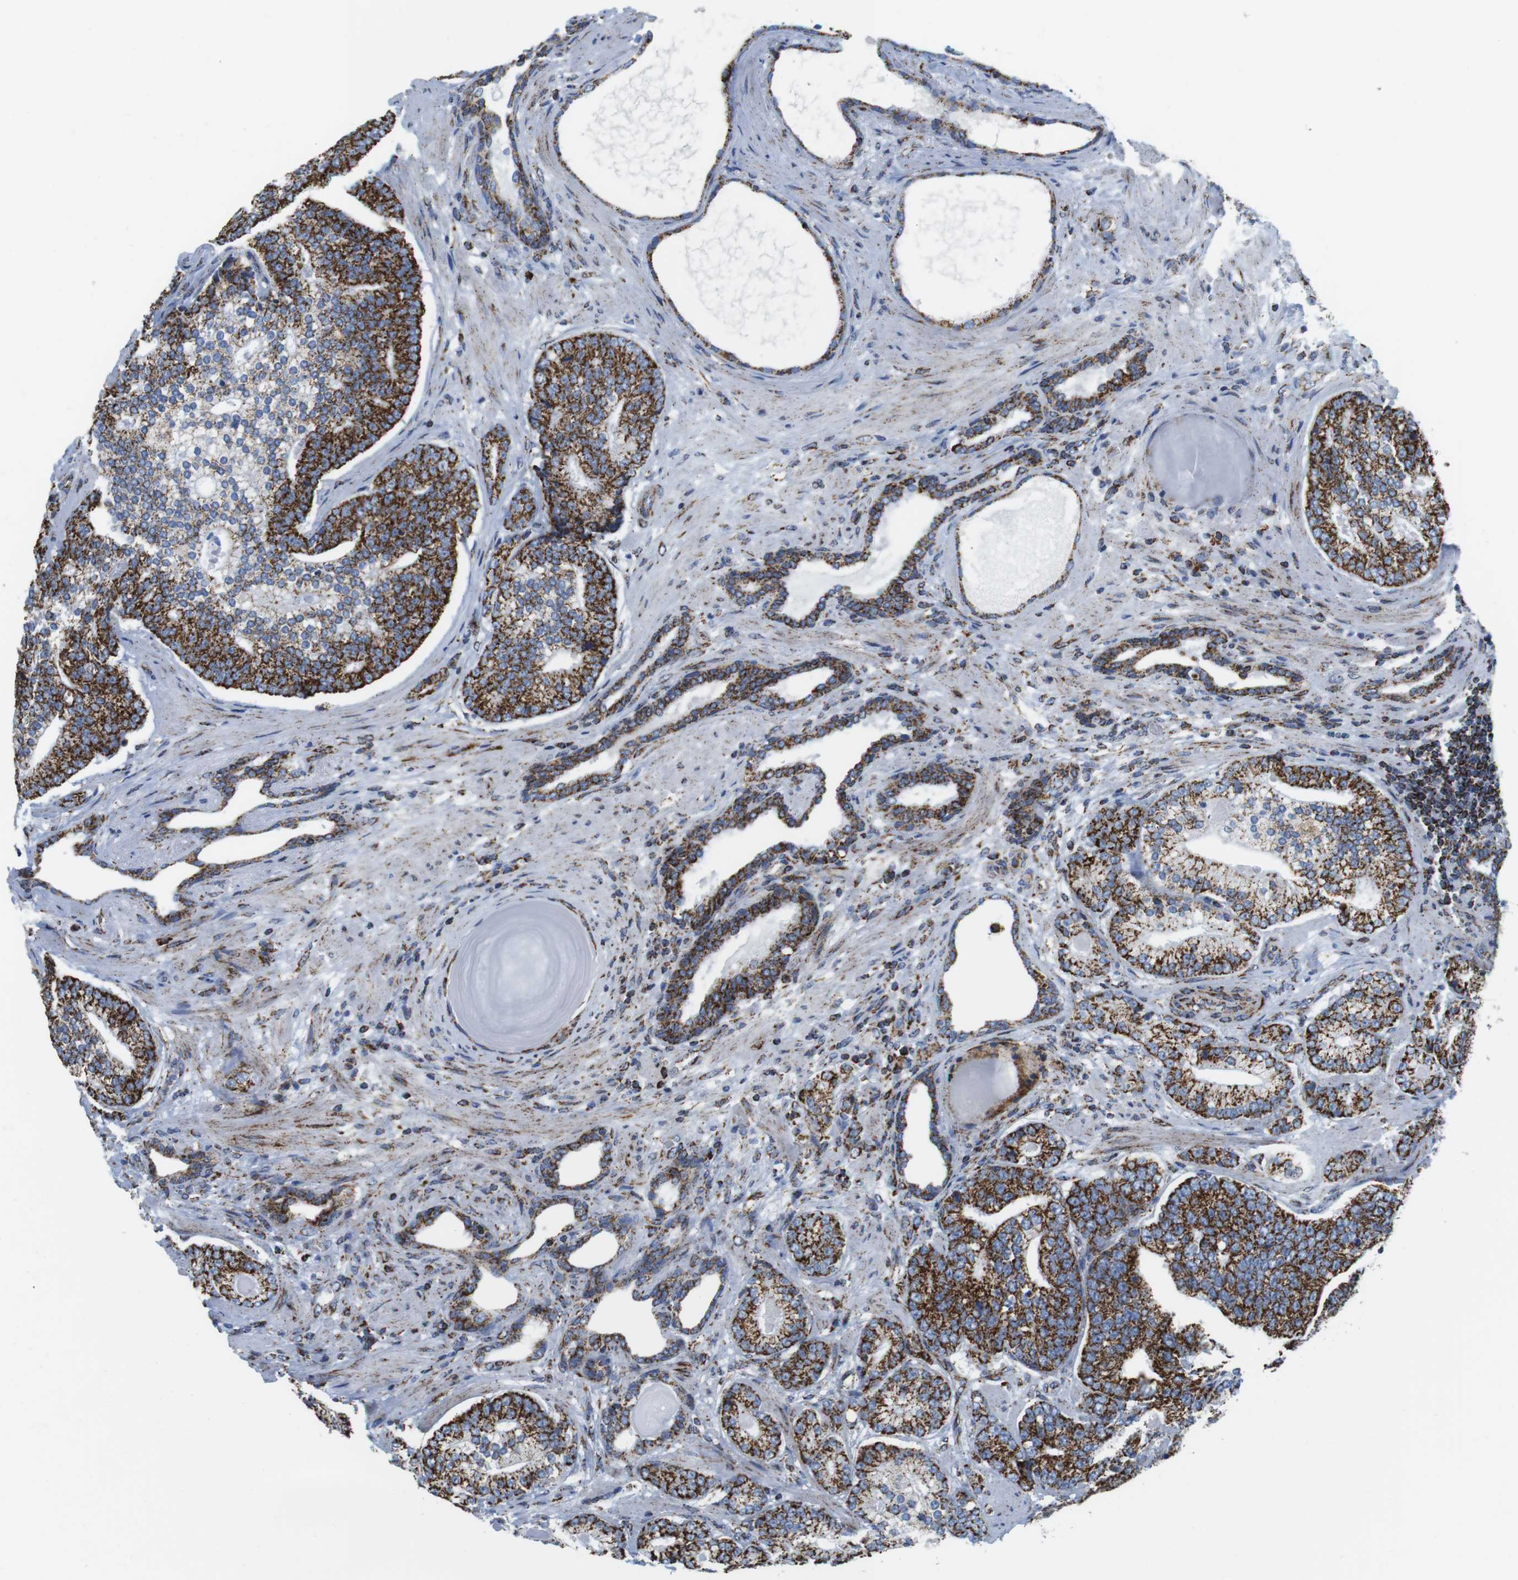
{"staining": {"intensity": "strong", "quantity": ">75%", "location": "cytoplasmic/membranous"}, "tissue": "prostate cancer", "cell_type": "Tumor cells", "image_type": "cancer", "snomed": [{"axis": "morphology", "description": "Adenocarcinoma, High grade"}, {"axis": "topography", "description": "Prostate"}], "caption": "The immunohistochemical stain highlights strong cytoplasmic/membranous positivity in tumor cells of prostate cancer (high-grade adenocarcinoma) tissue. (Stains: DAB (3,3'-diaminobenzidine) in brown, nuclei in blue, Microscopy: brightfield microscopy at high magnification).", "gene": "ATP5PO", "patient": {"sex": "male", "age": 61}}